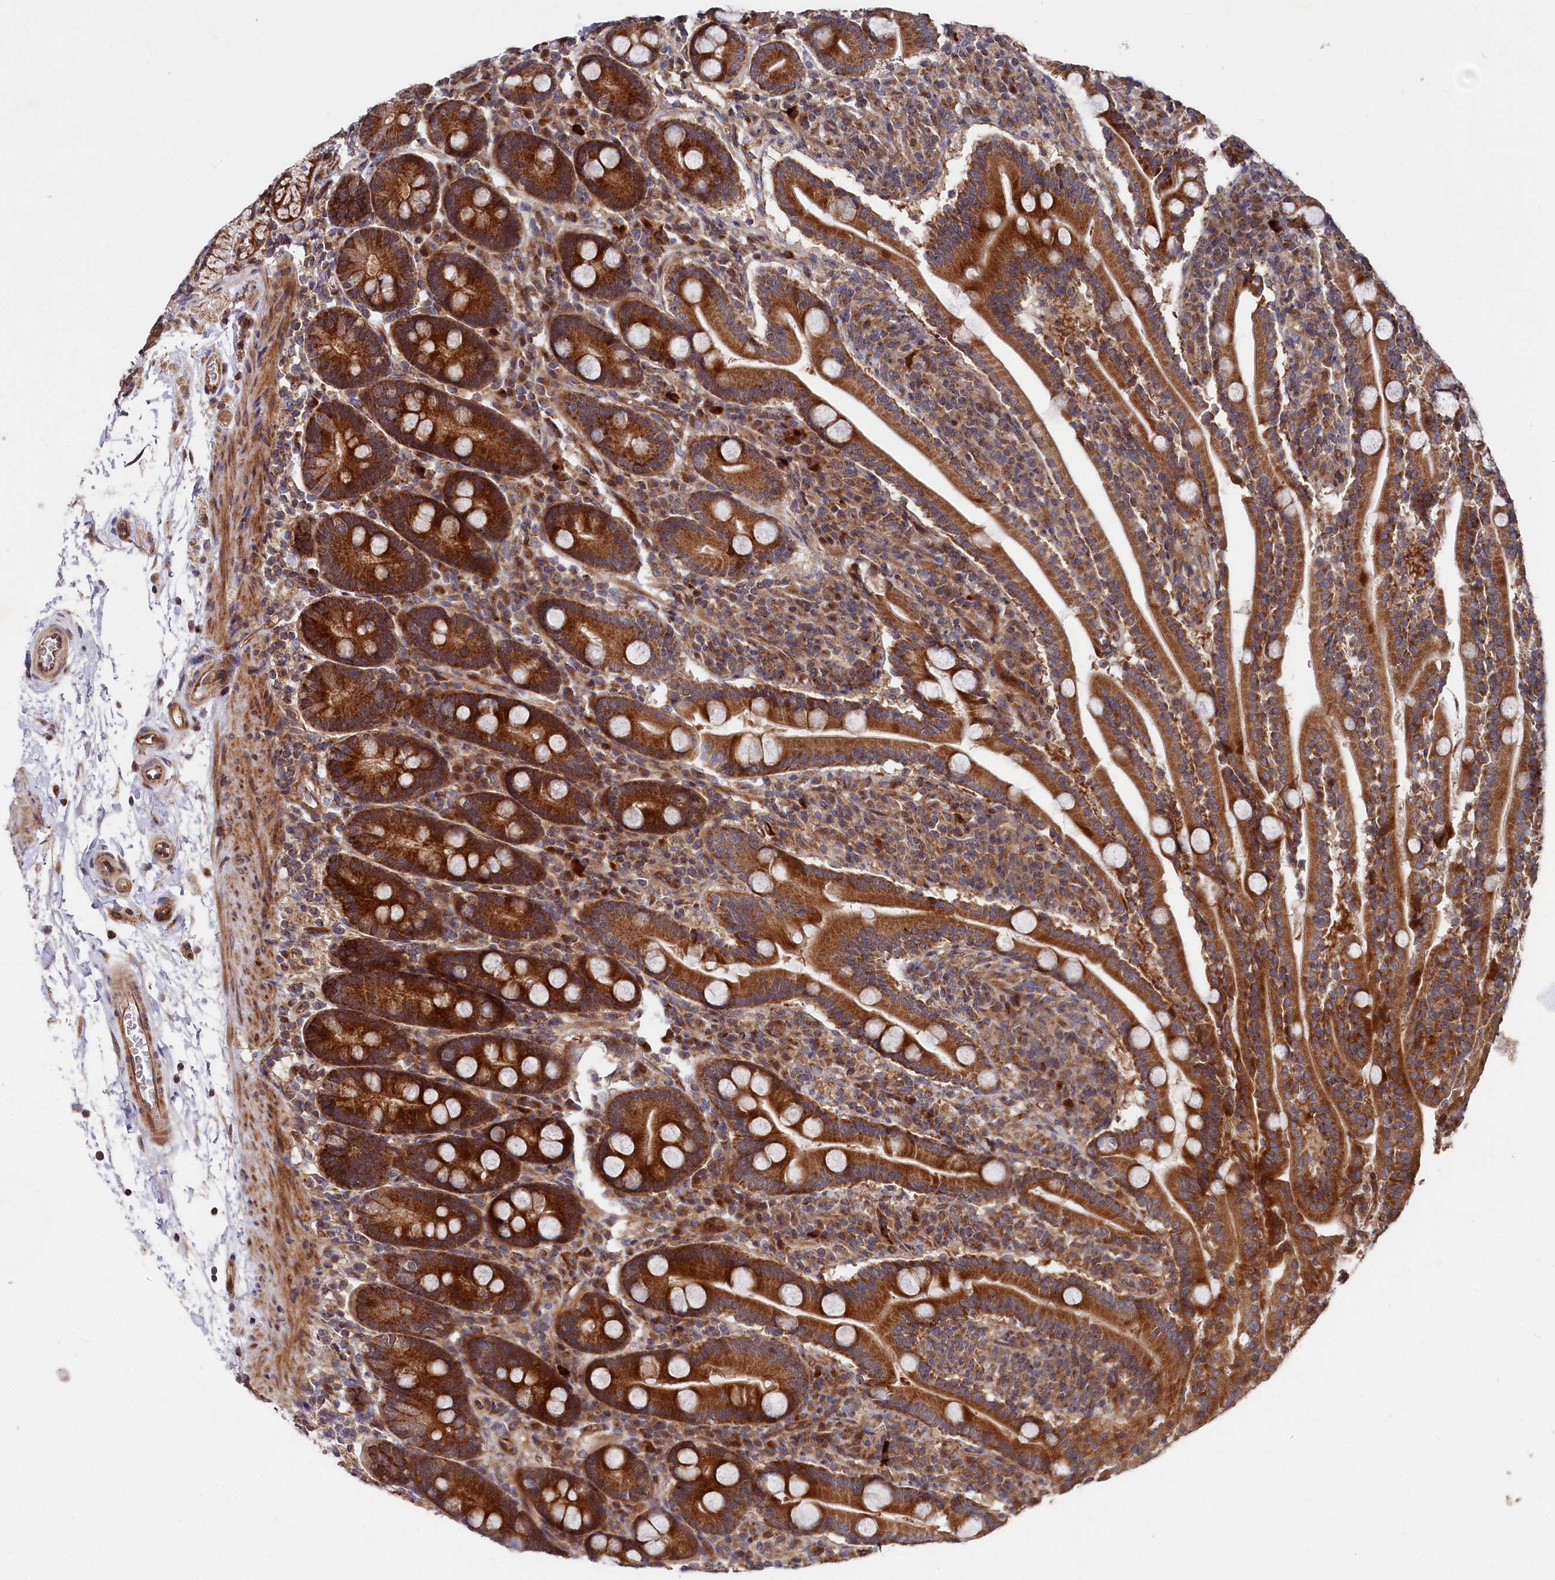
{"staining": {"intensity": "strong", "quantity": ">75%", "location": "cytoplasmic/membranous"}, "tissue": "duodenum", "cell_type": "Glandular cells", "image_type": "normal", "snomed": [{"axis": "morphology", "description": "Normal tissue, NOS"}, {"axis": "topography", "description": "Duodenum"}], "caption": "The micrograph demonstrates a brown stain indicating the presence of a protein in the cytoplasmic/membranous of glandular cells in duodenum.", "gene": "SUPV3L1", "patient": {"sex": "male", "age": 35}}